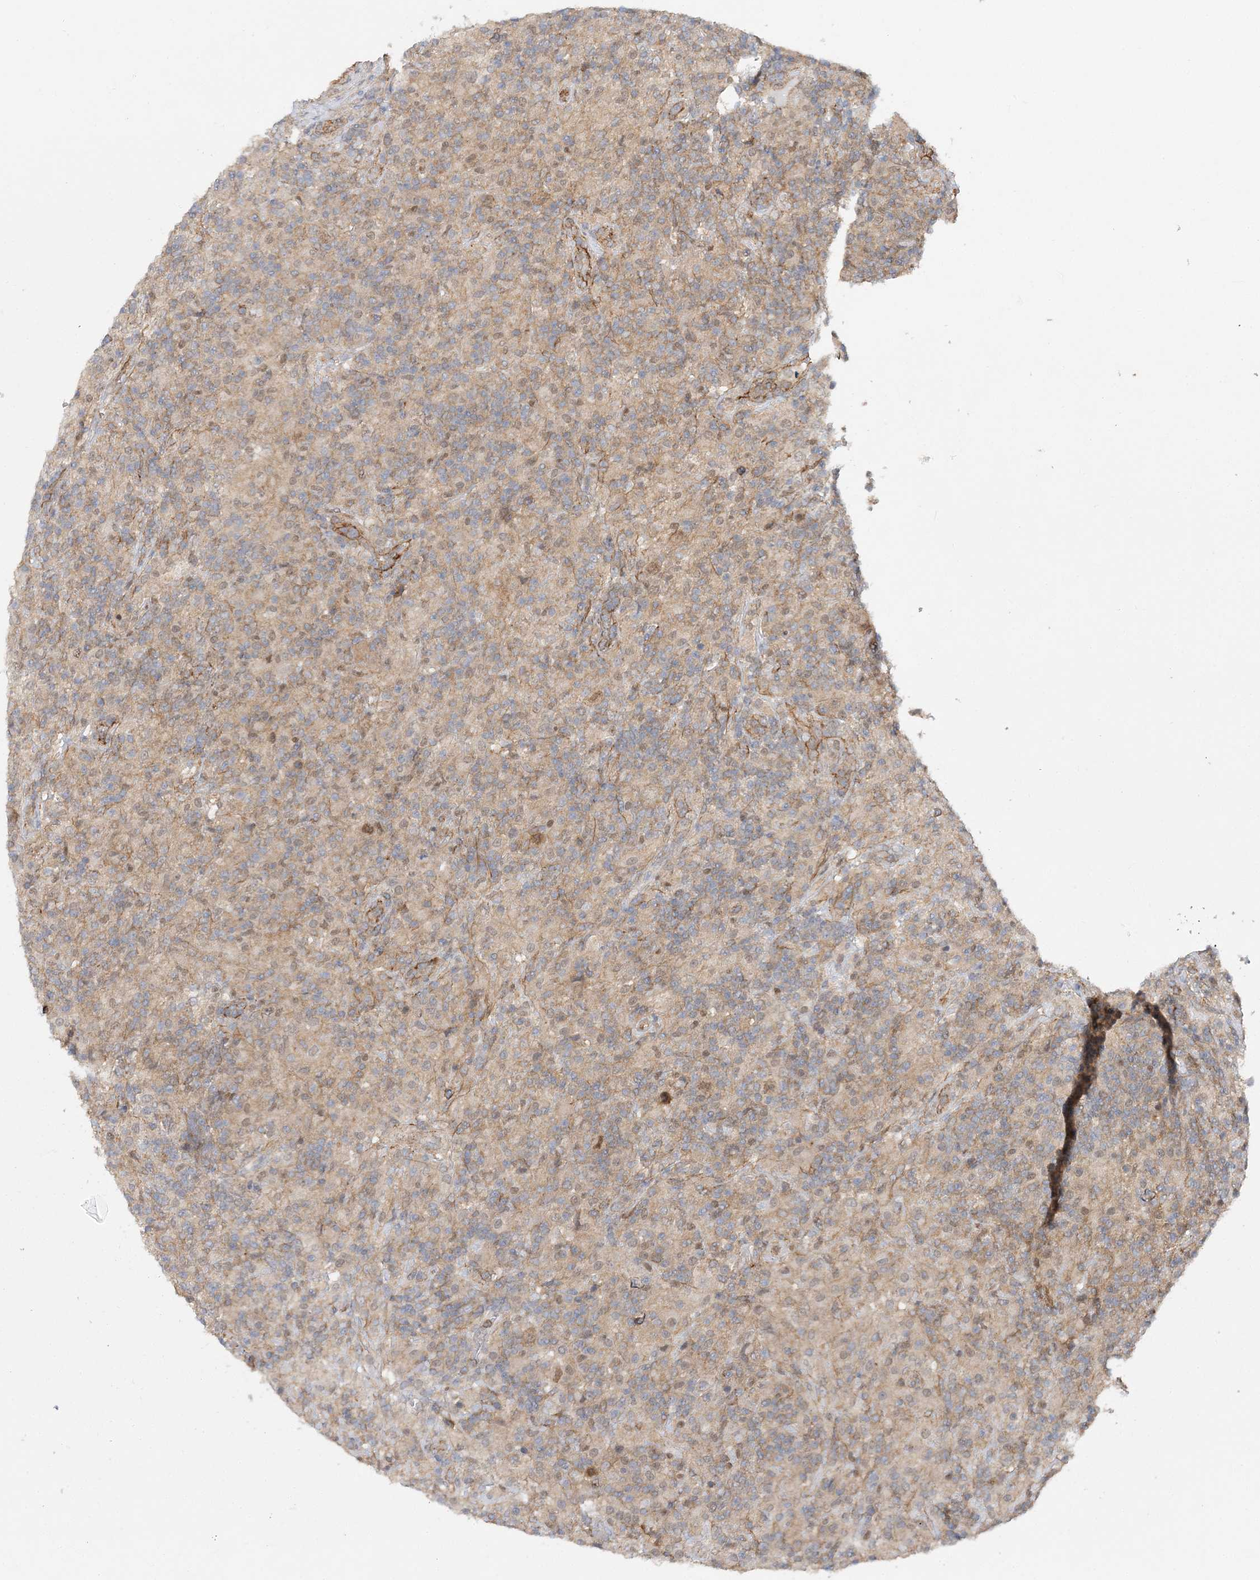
{"staining": {"intensity": "moderate", "quantity": ">75%", "location": "cytoplasmic/membranous"}, "tissue": "lymphoma", "cell_type": "Tumor cells", "image_type": "cancer", "snomed": [{"axis": "morphology", "description": "Hodgkin's disease, NOS"}, {"axis": "topography", "description": "Lymph node"}], "caption": "Immunohistochemical staining of Hodgkin's disease shows medium levels of moderate cytoplasmic/membranous protein staining in approximately >75% of tumor cells.", "gene": "MAT2B", "patient": {"sex": "male", "age": 70}}